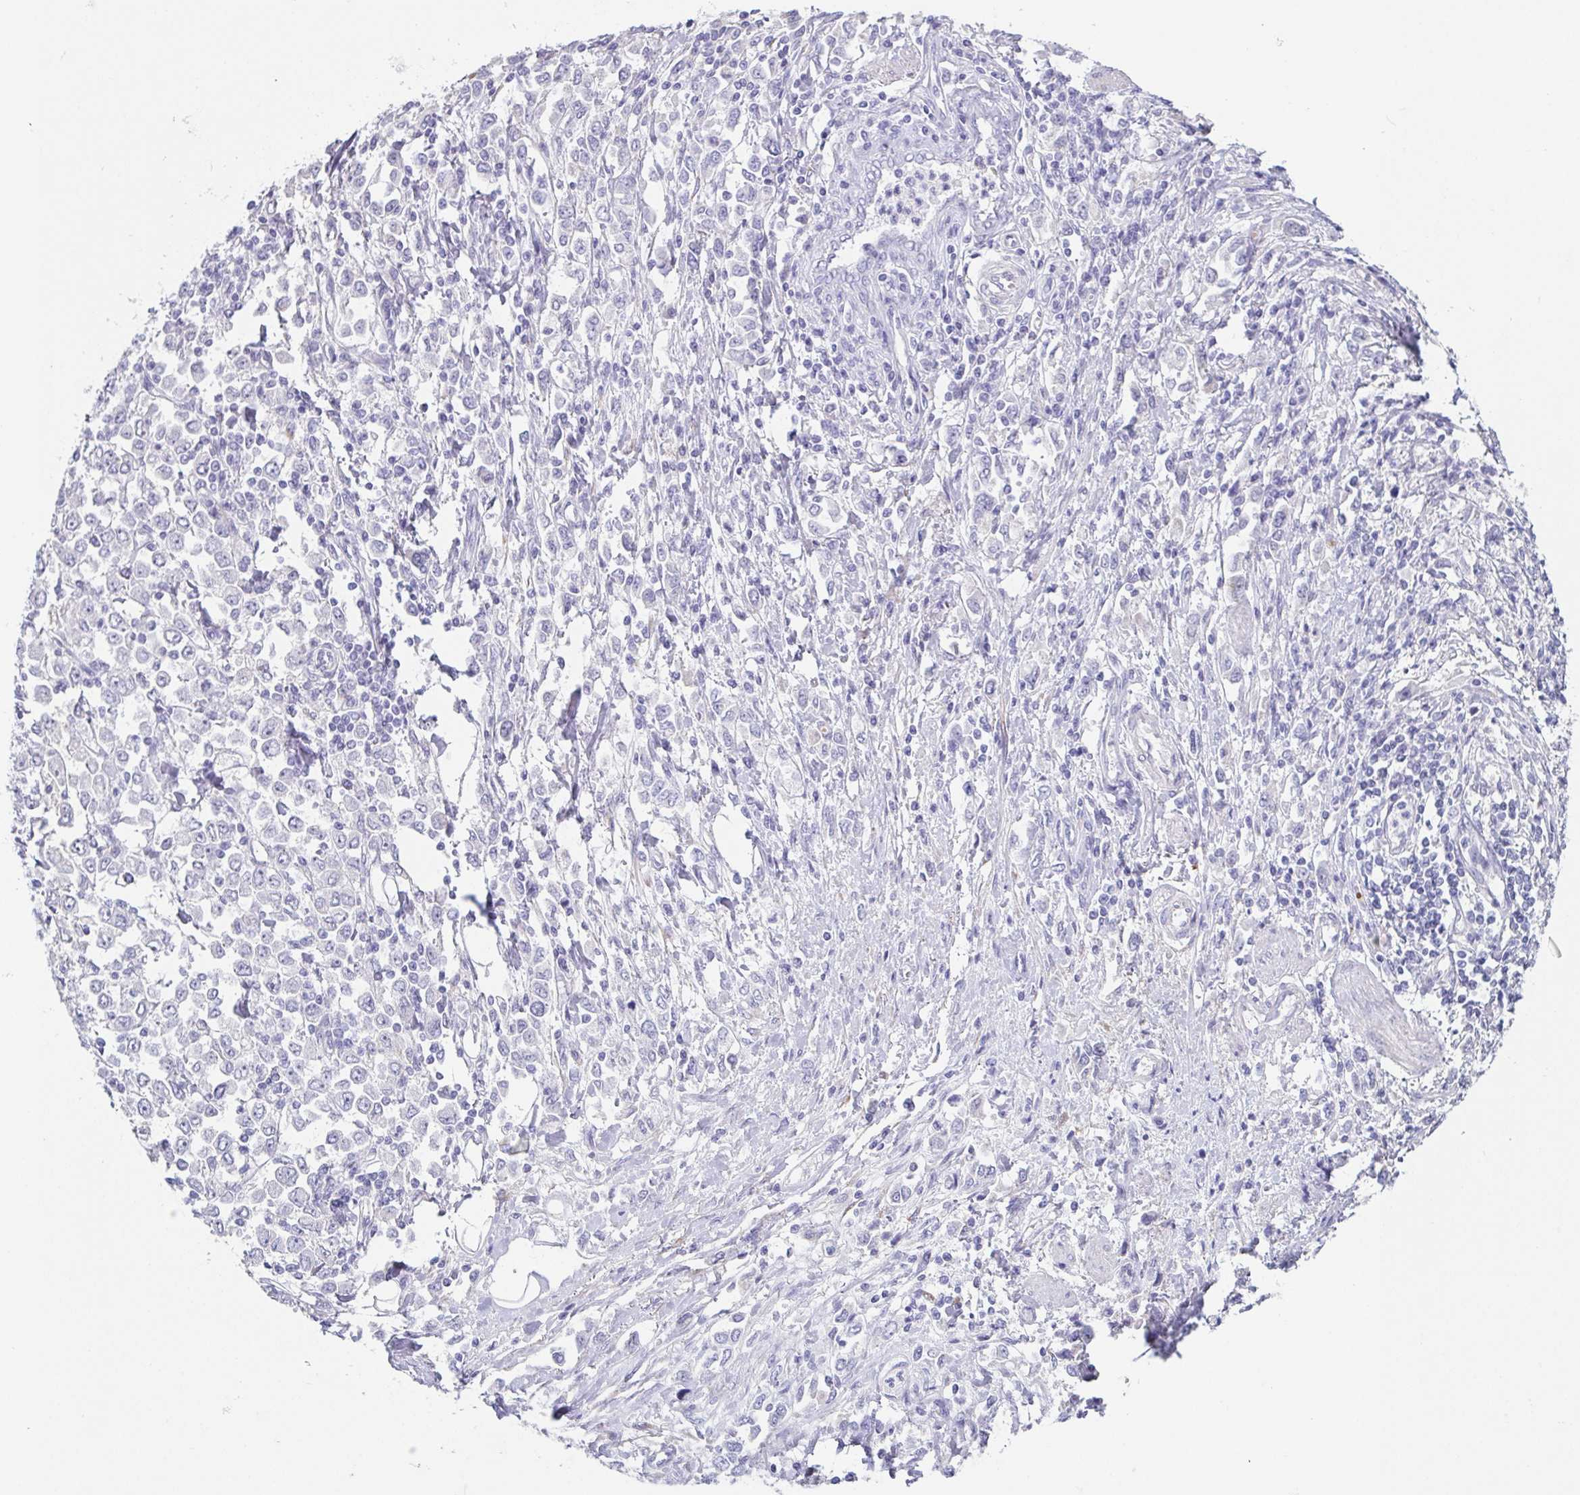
{"staining": {"intensity": "negative", "quantity": "none", "location": "none"}, "tissue": "stomach cancer", "cell_type": "Tumor cells", "image_type": "cancer", "snomed": [{"axis": "morphology", "description": "Adenocarcinoma, NOS"}, {"axis": "topography", "description": "Stomach, upper"}], "caption": "Adenocarcinoma (stomach) was stained to show a protein in brown. There is no significant positivity in tumor cells.", "gene": "HDGFL1", "patient": {"sex": "male", "age": 70}}